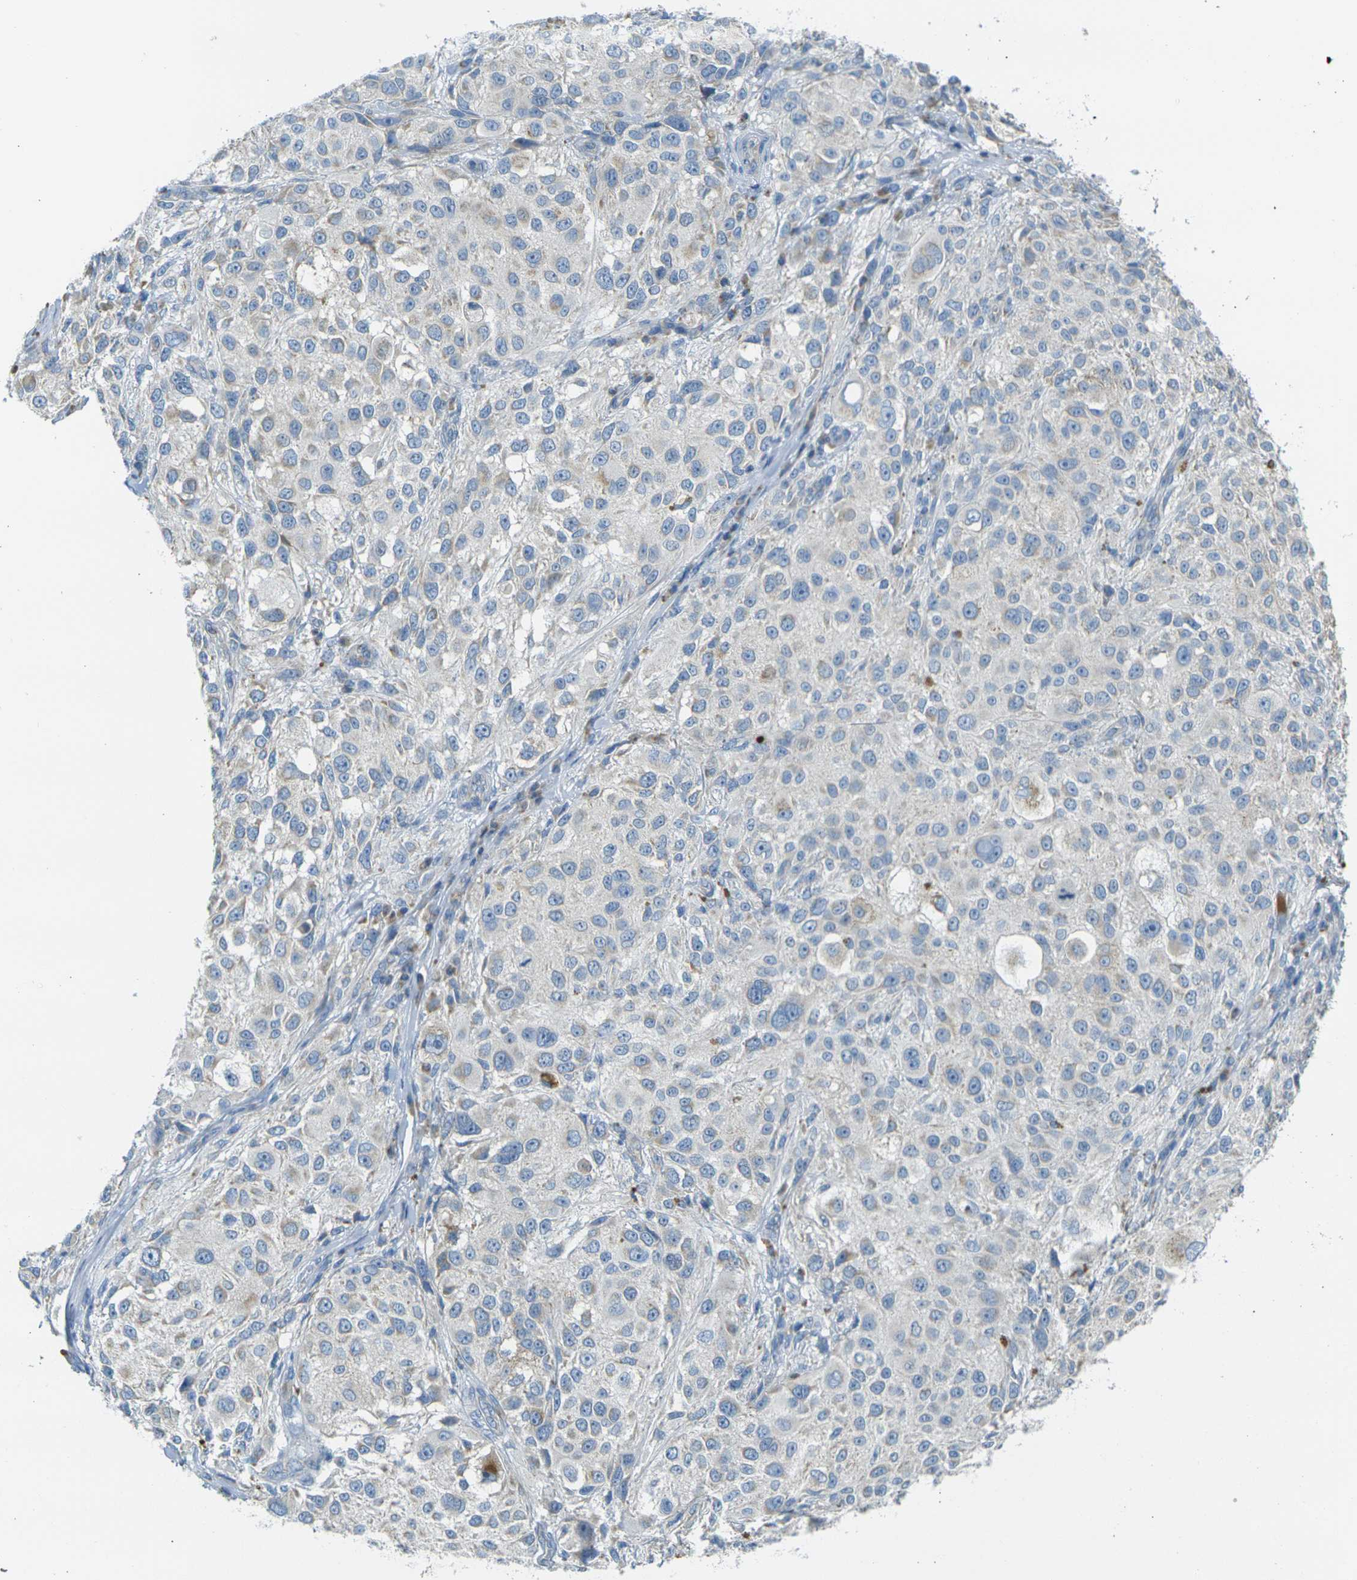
{"staining": {"intensity": "negative", "quantity": "none", "location": "none"}, "tissue": "melanoma", "cell_type": "Tumor cells", "image_type": "cancer", "snomed": [{"axis": "morphology", "description": "Necrosis, NOS"}, {"axis": "morphology", "description": "Malignant melanoma, NOS"}, {"axis": "topography", "description": "Skin"}], "caption": "Malignant melanoma stained for a protein using immunohistochemistry (IHC) demonstrates no expression tumor cells.", "gene": "PARD6B", "patient": {"sex": "female", "age": 87}}